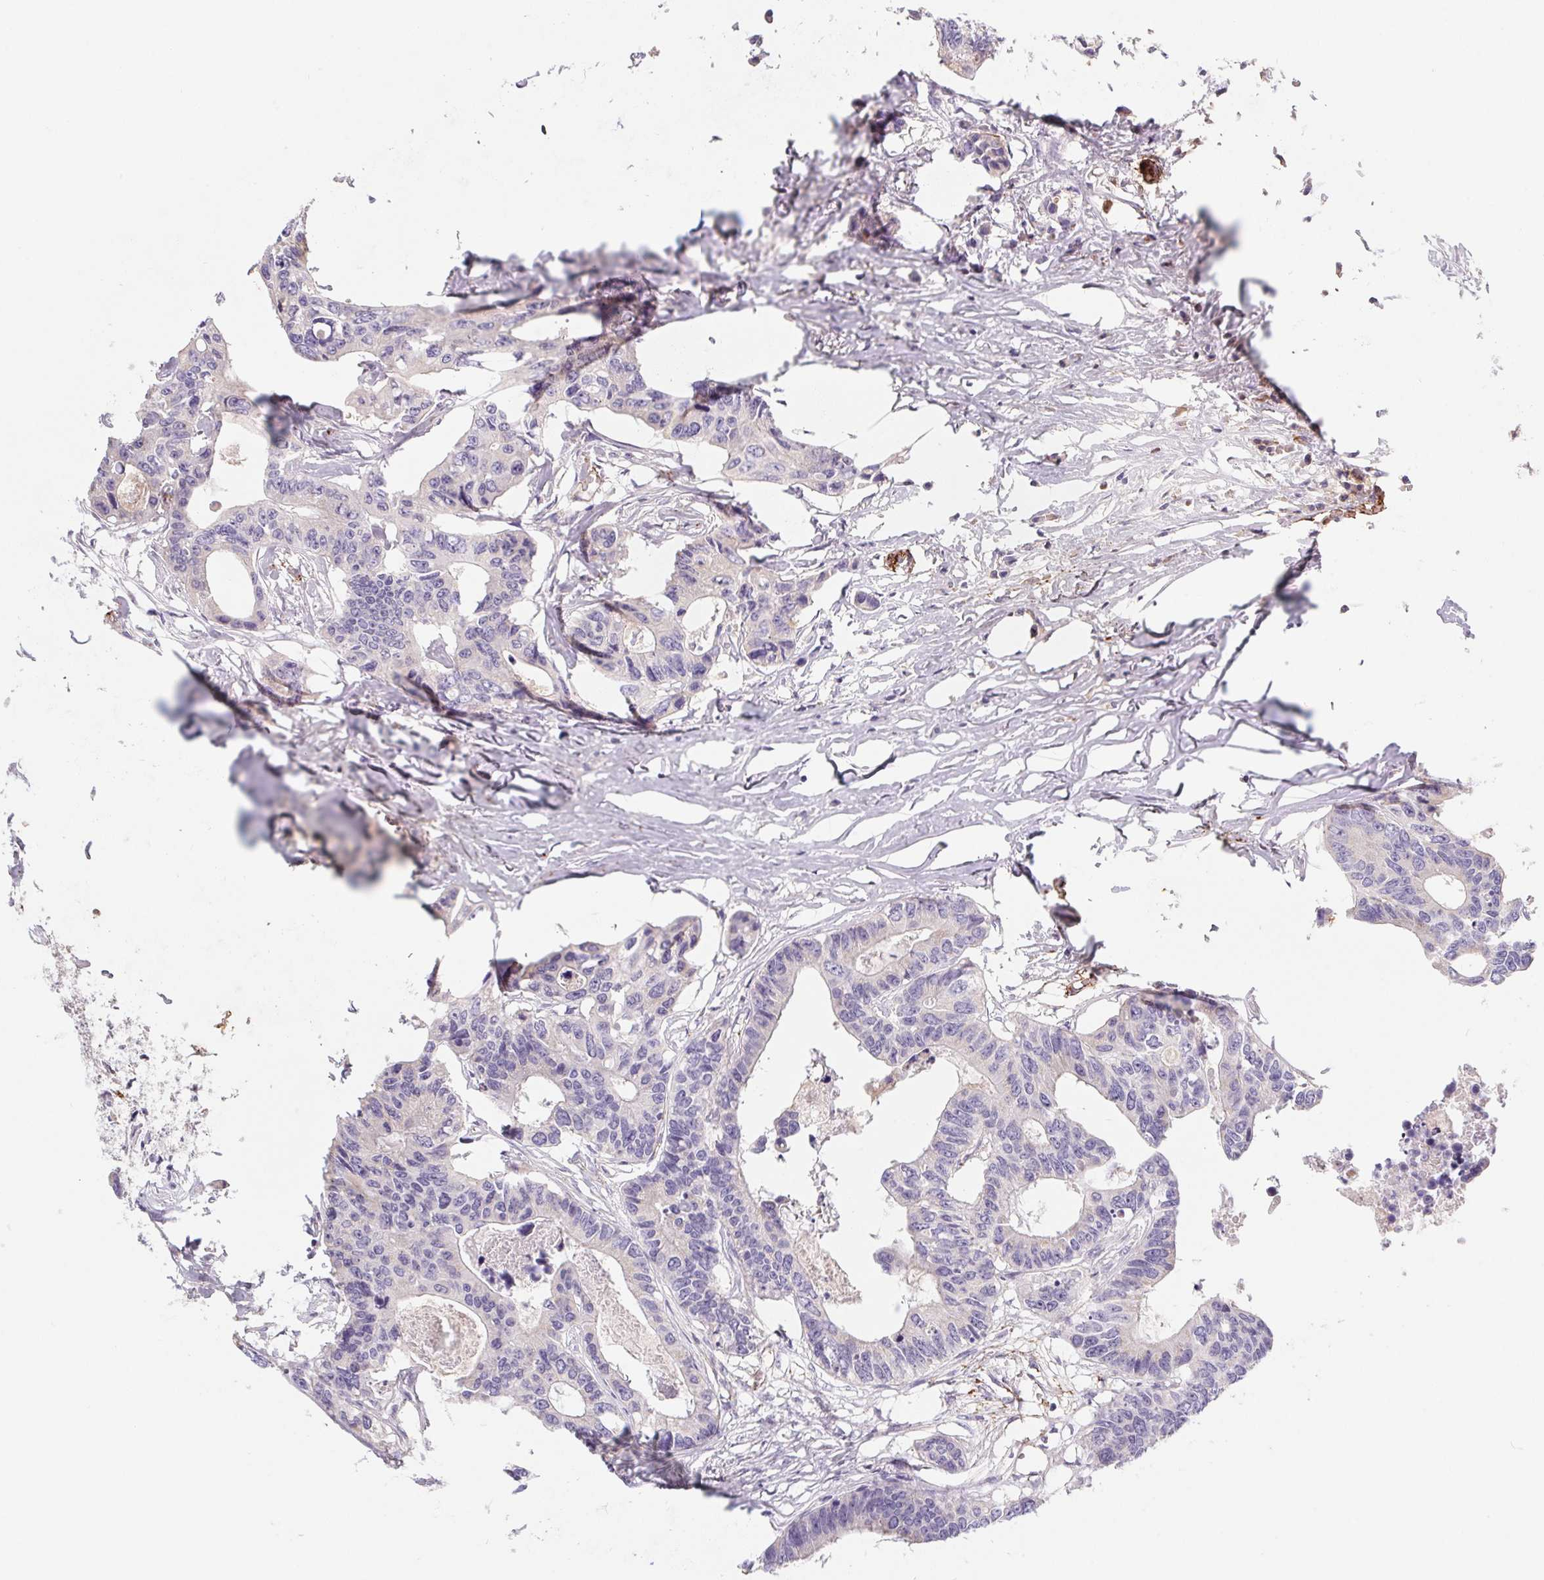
{"staining": {"intensity": "negative", "quantity": "none", "location": "none"}, "tissue": "colorectal cancer", "cell_type": "Tumor cells", "image_type": "cancer", "snomed": [{"axis": "morphology", "description": "Adenocarcinoma, NOS"}, {"axis": "topography", "description": "Rectum"}], "caption": "A histopathology image of human adenocarcinoma (colorectal) is negative for staining in tumor cells. (Brightfield microscopy of DAB (3,3'-diaminobenzidine) immunohistochemistry (IHC) at high magnification).", "gene": "LPA", "patient": {"sex": "male", "age": 57}}